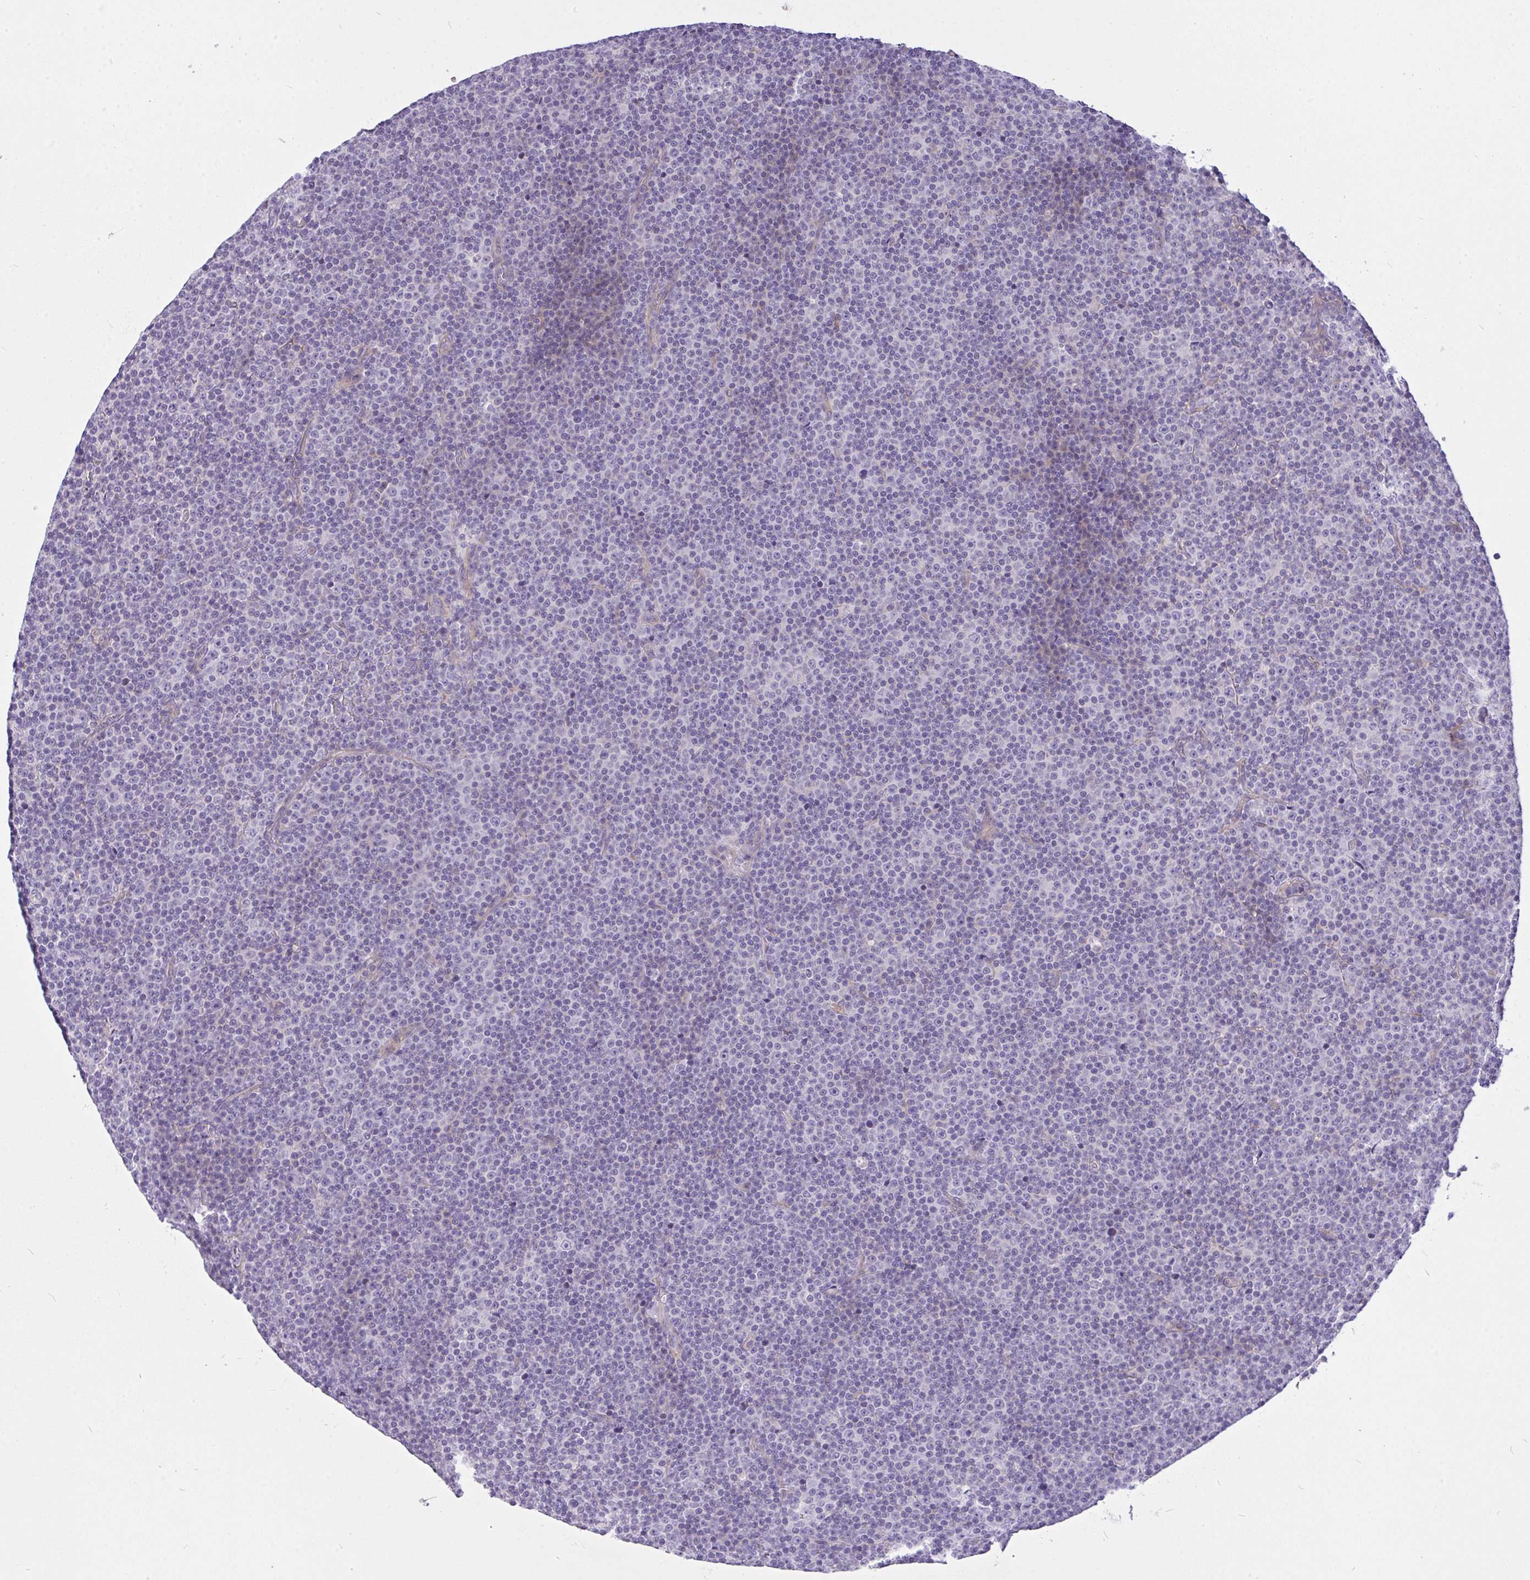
{"staining": {"intensity": "negative", "quantity": "none", "location": "none"}, "tissue": "lymphoma", "cell_type": "Tumor cells", "image_type": "cancer", "snomed": [{"axis": "morphology", "description": "Malignant lymphoma, non-Hodgkin's type, Low grade"}, {"axis": "topography", "description": "Lymph node"}], "caption": "Micrograph shows no significant protein expression in tumor cells of low-grade malignant lymphoma, non-Hodgkin's type.", "gene": "MOCS1", "patient": {"sex": "female", "age": 67}}